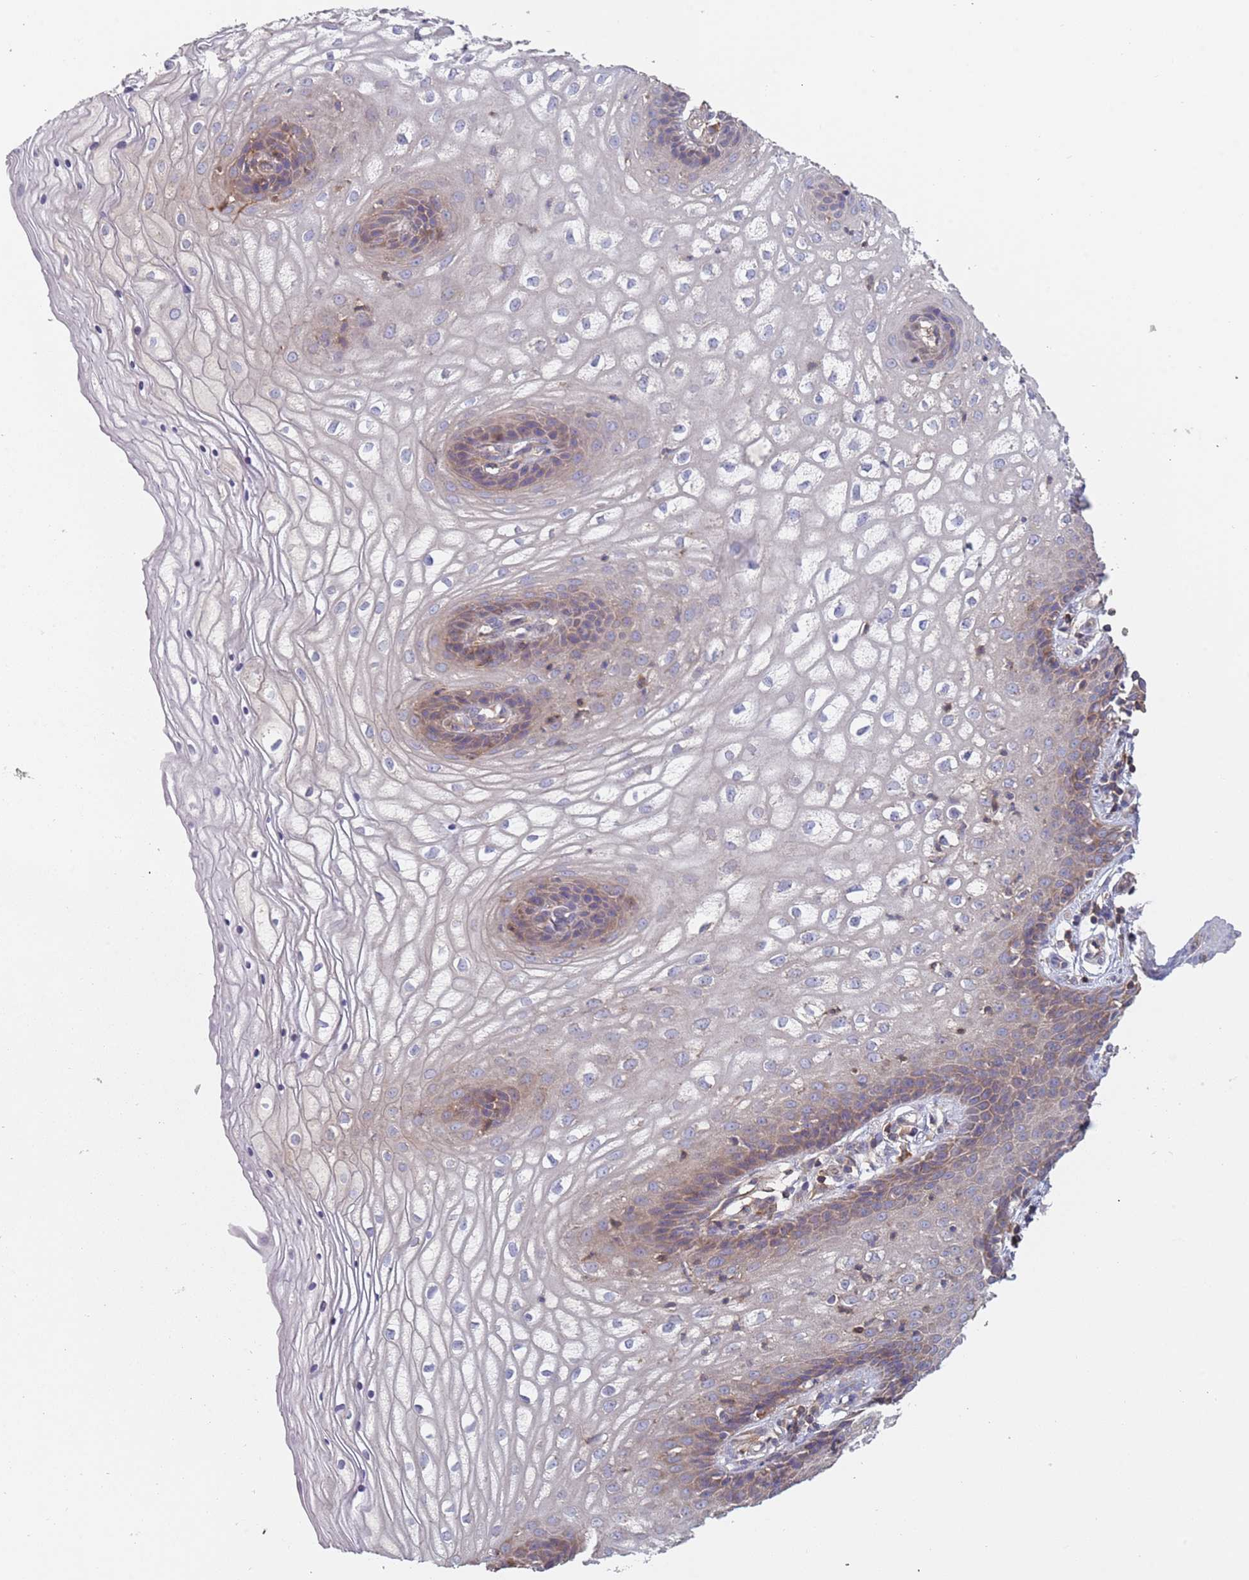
{"staining": {"intensity": "weak", "quantity": "<25%", "location": "cytoplasmic/membranous"}, "tissue": "vagina", "cell_type": "Squamous epithelial cells", "image_type": "normal", "snomed": [{"axis": "morphology", "description": "Normal tissue, NOS"}, {"axis": "topography", "description": "Vagina"}], "caption": "DAB immunohistochemical staining of normal vagina reveals no significant staining in squamous epithelial cells.", "gene": "GDI1", "patient": {"sex": "female", "age": 34}}